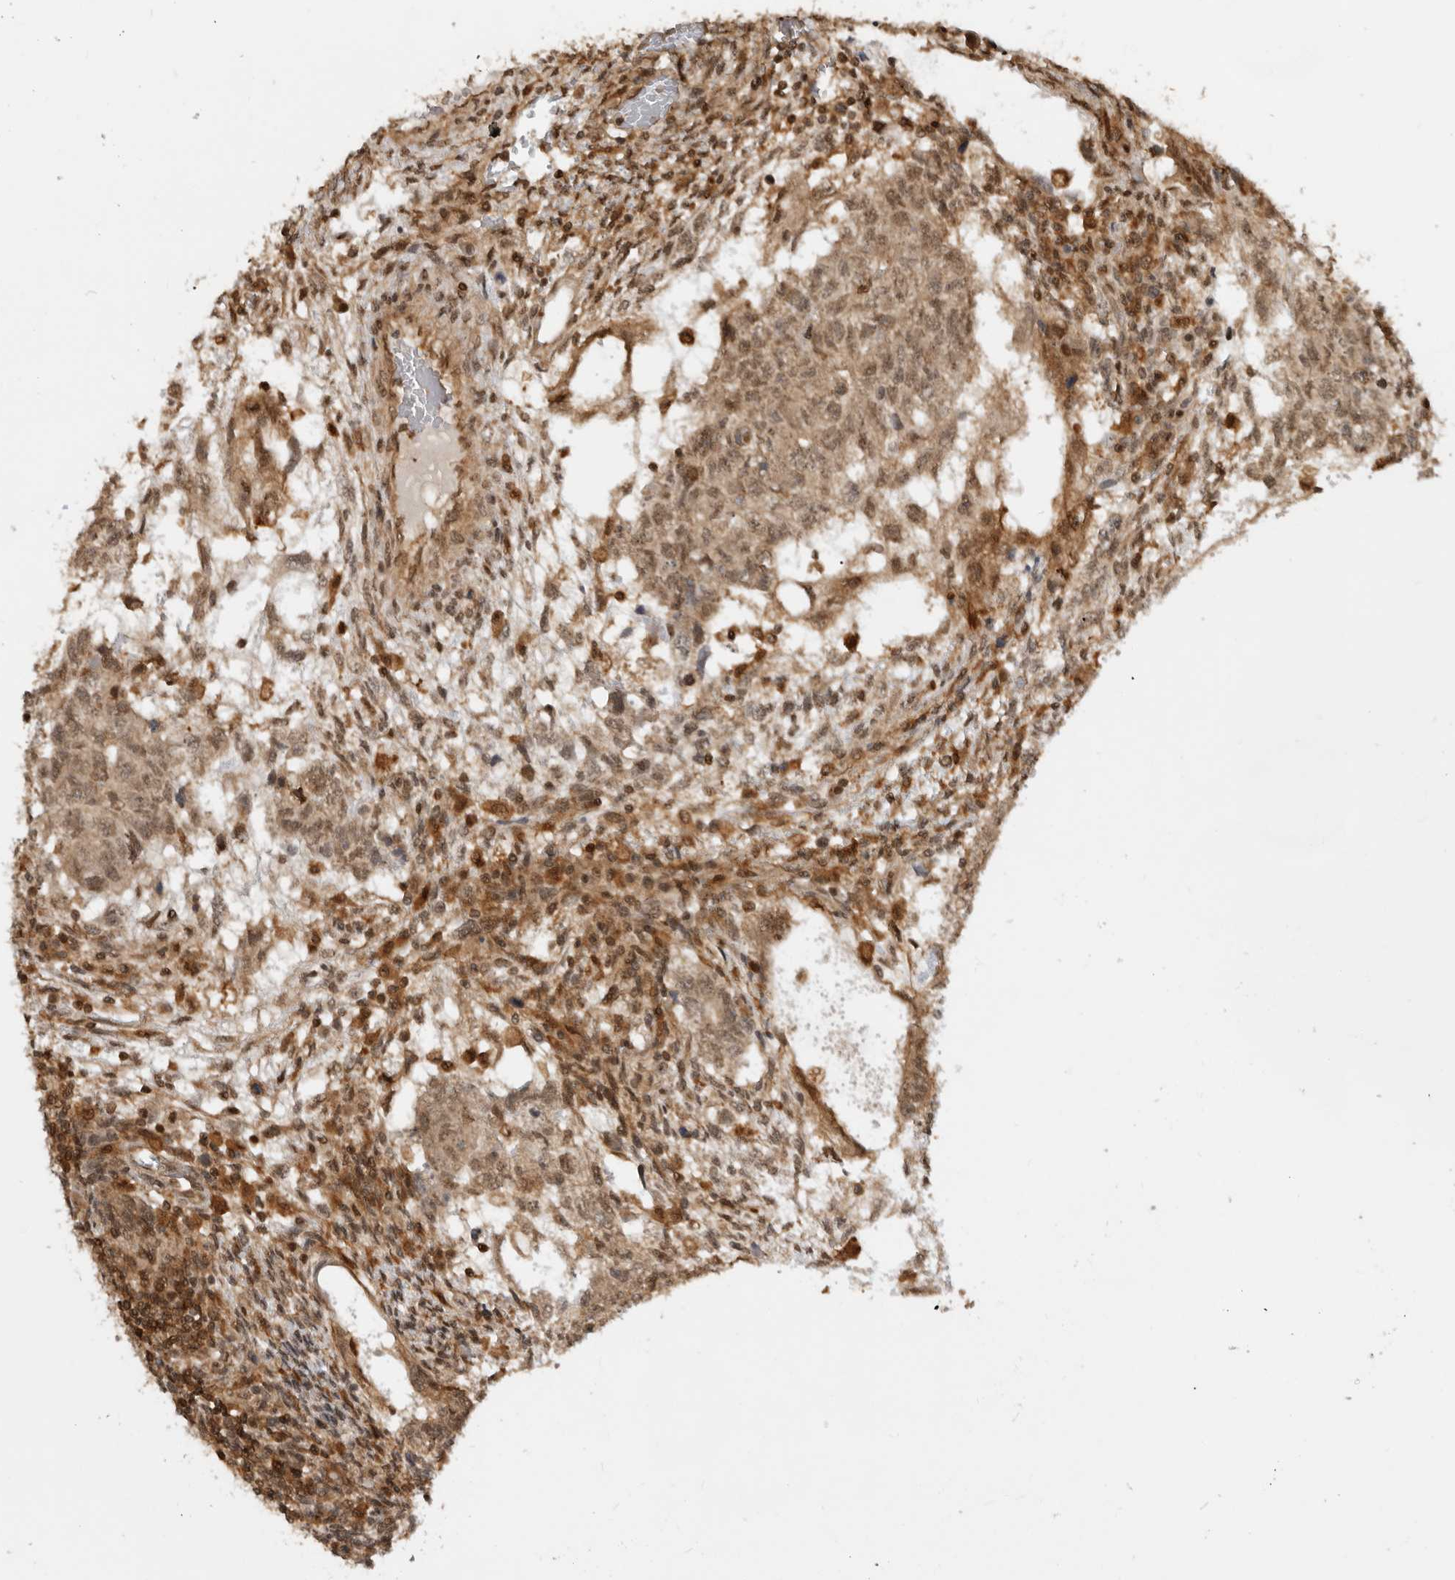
{"staining": {"intensity": "moderate", "quantity": ">75%", "location": "cytoplasmic/membranous,nuclear"}, "tissue": "testis cancer", "cell_type": "Tumor cells", "image_type": "cancer", "snomed": [{"axis": "morphology", "description": "Normal tissue, NOS"}, {"axis": "morphology", "description": "Carcinoma, Embryonal, NOS"}, {"axis": "topography", "description": "Testis"}], "caption": "DAB (3,3'-diaminobenzidine) immunohistochemical staining of human testis cancer (embryonal carcinoma) reveals moderate cytoplasmic/membranous and nuclear protein staining in about >75% of tumor cells. The staining is performed using DAB (3,3'-diaminobenzidine) brown chromogen to label protein expression. The nuclei are counter-stained blue using hematoxylin.", "gene": "ADPRS", "patient": {"sex": "male", "age": 36}}